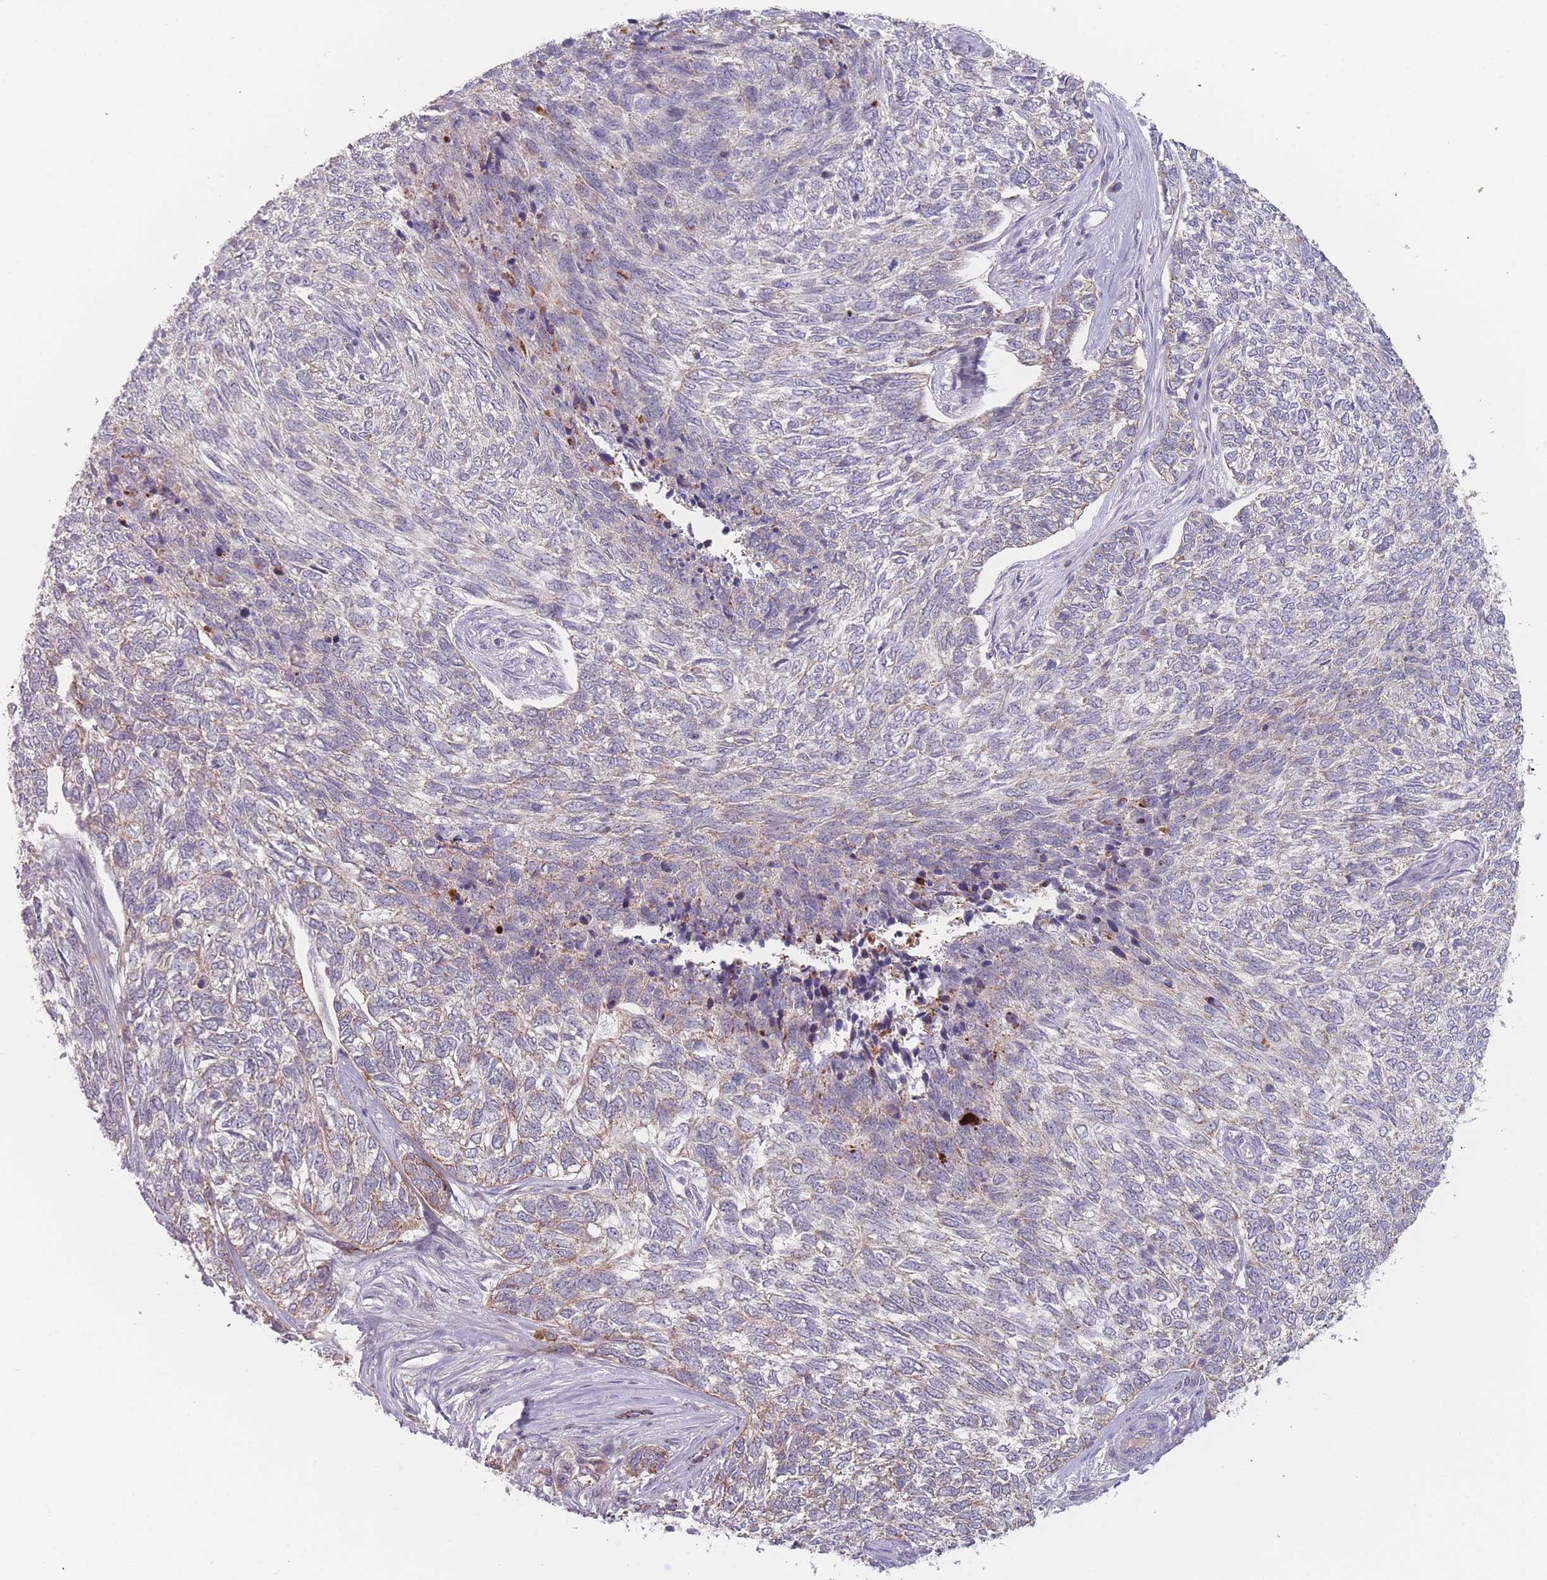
{"staining": {"intensity": "negative", "quantity": "none", "location": "none"}, "tissue": "skin cancer", "cell_type": "Tumor cells", "image_type": "cancer", "snomed": [{"axis": "morphology", "description": "Basal cell carcinoma"}, {"axis": "topography", "description": "Skin"}], "caption": "This is an immunohistochemistry photomicrograph of skin basal cell carcinoma. There is no positivity in tumor cells.", "gene": "TMEM232", "patient": {"sex": "female", "age": 65}}